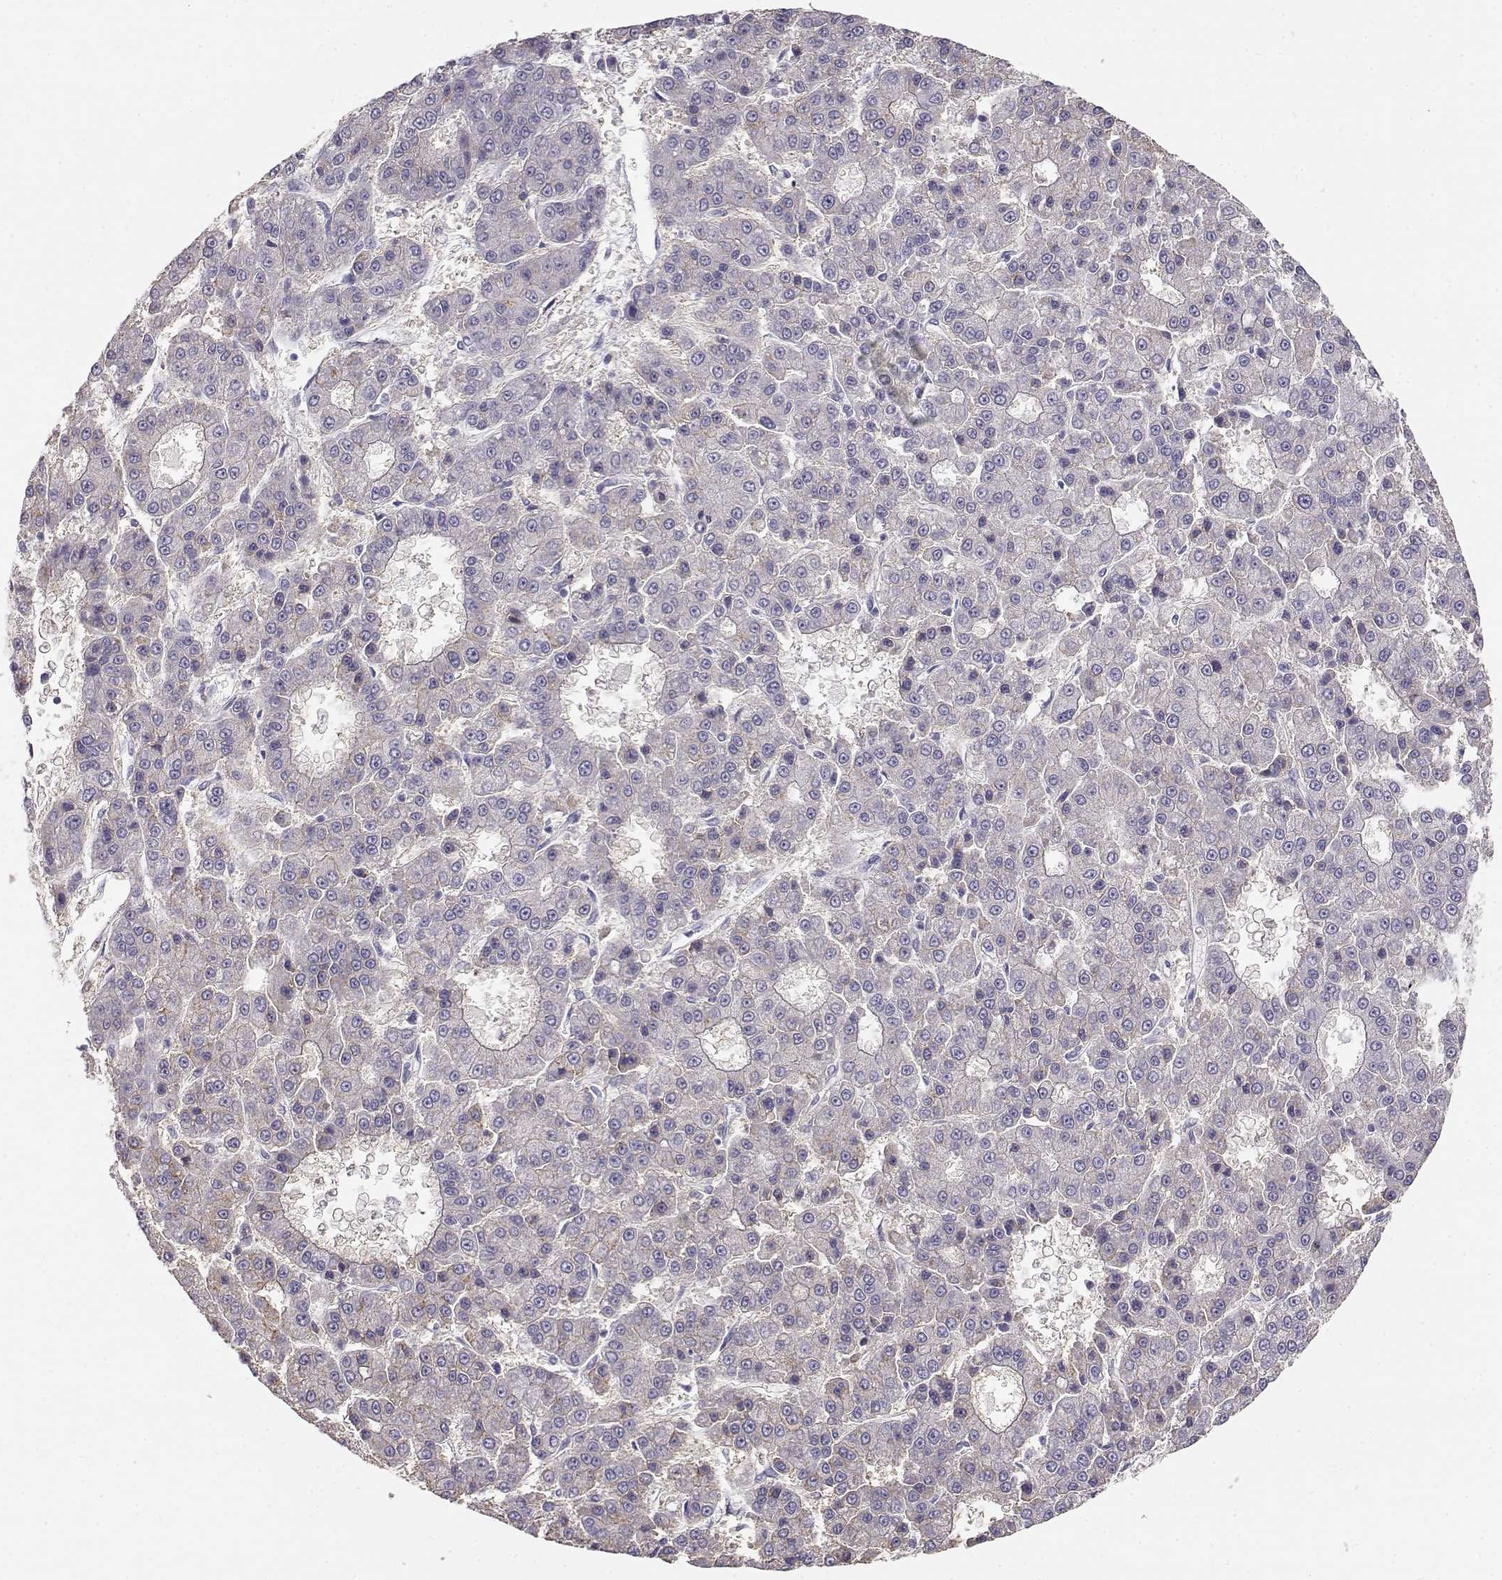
{"staining": {"intensity": "negative", "quantity": "none", "location": "none"}, "tissue": "liver cancer", "cell_type": "Tumor cells", "image_type": "cancer", "snomed": [{"axis": "morphology", "description": "Carcinoma, Hepatocellular, NOS"}, {"axis": "topography", "description": "Liver"}], "caption": "Tumor cells are negative for protein expression in human liver hepatocellular carcinoma.", "gene": "CDHR1", "patient": {"sex": "male", "age": 70}}